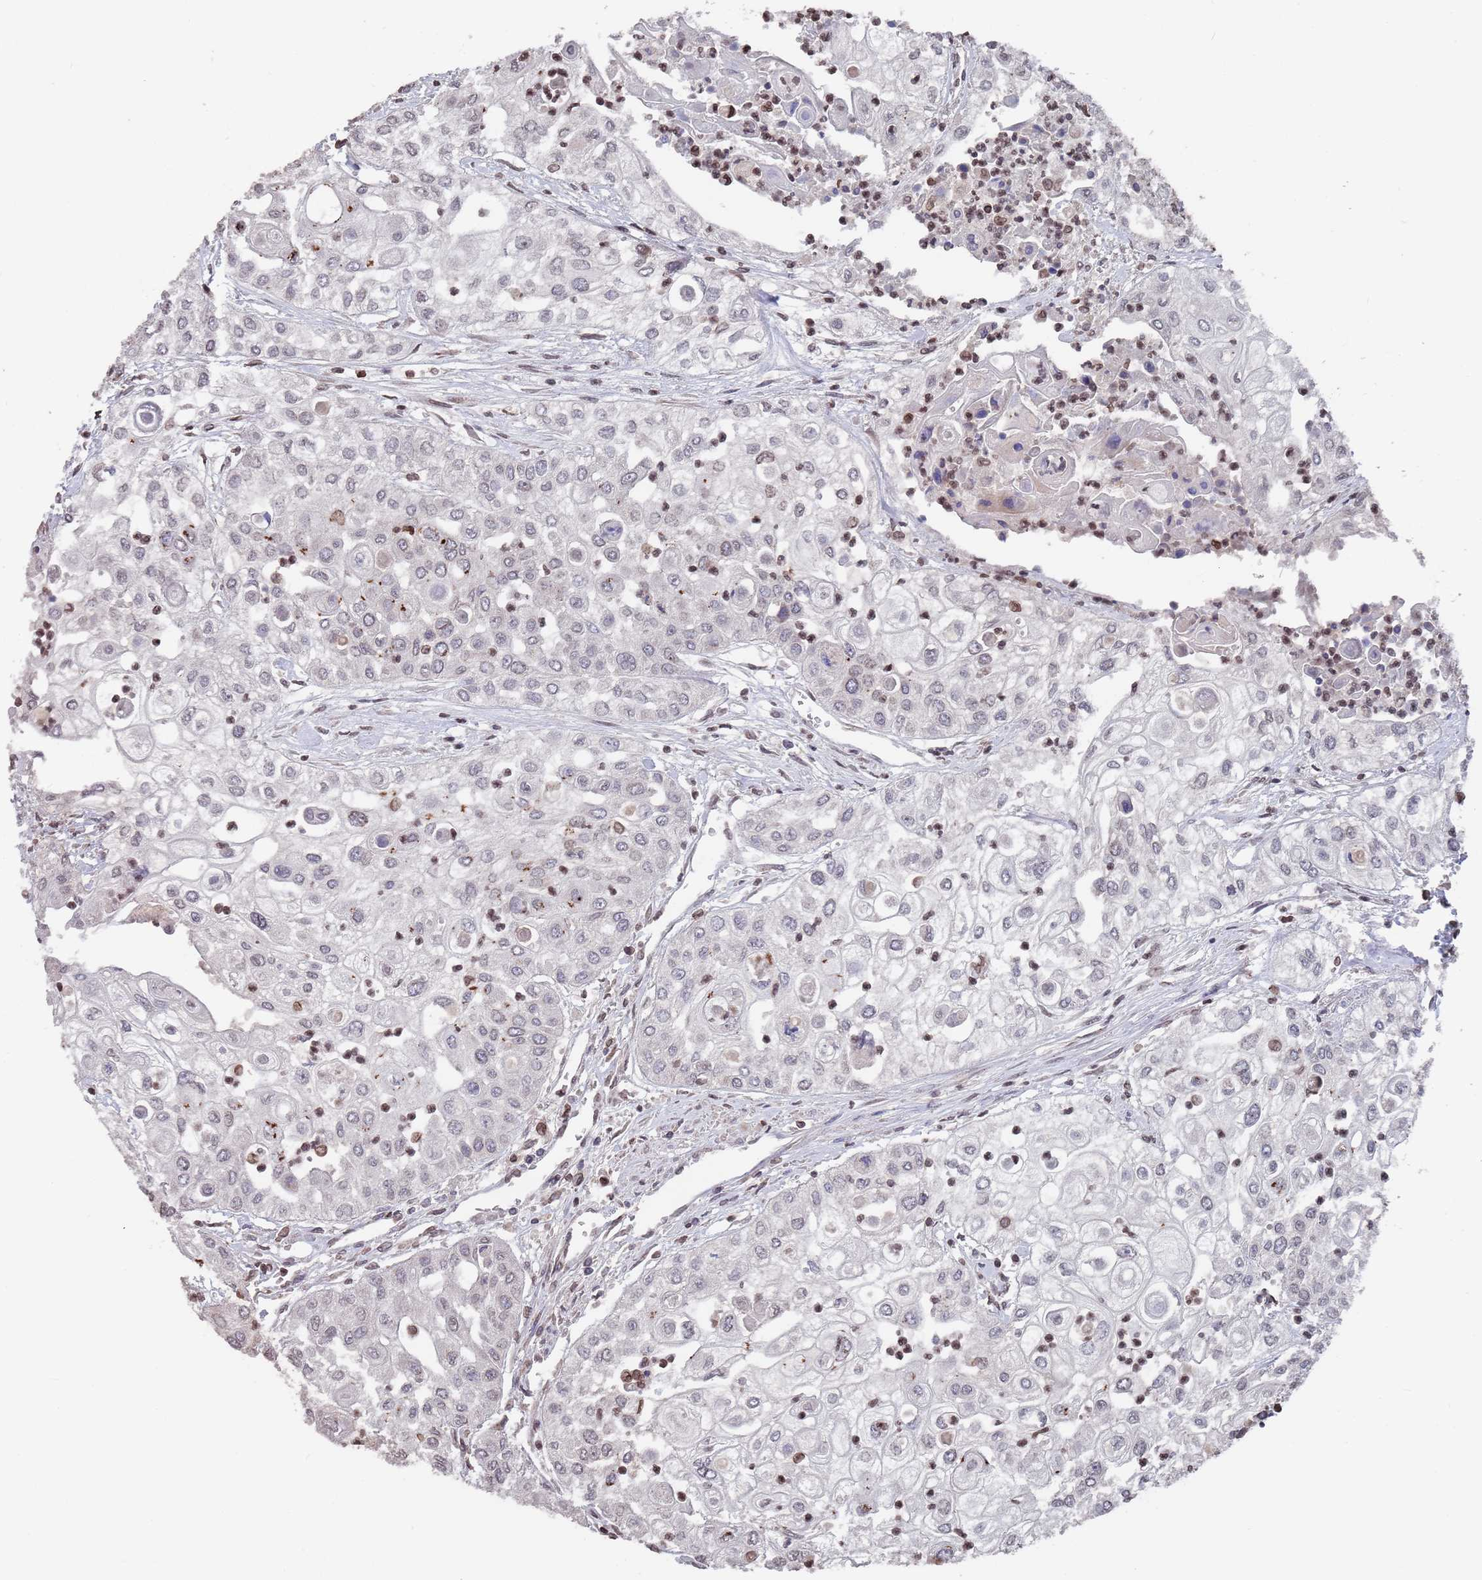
{"staining": {"intensity": "weak", "quantity": "<25%", "location": "nuclear"}, "tissue": "urothelial cancer", "cell_type": "Tumor cells", "image_type": "cancer", "snomed": [{"axis": "morphology", "description": "Urothelial carcinoma, High grade"}, {"axis": "topography", "description": "Urinary bladder"}], "caption": "High magnification brightfield microscopy of urothelial cancer stained with DAB (brown) and counterstained with hematoxylin (blue): tumor cells show no significant expression. The staining is performed using DAB brown chromogen with nuclei counter-stained in using hematoxylin.", "gene": "SDHAF3", "patient": {"sex": "female", "age": 79}}